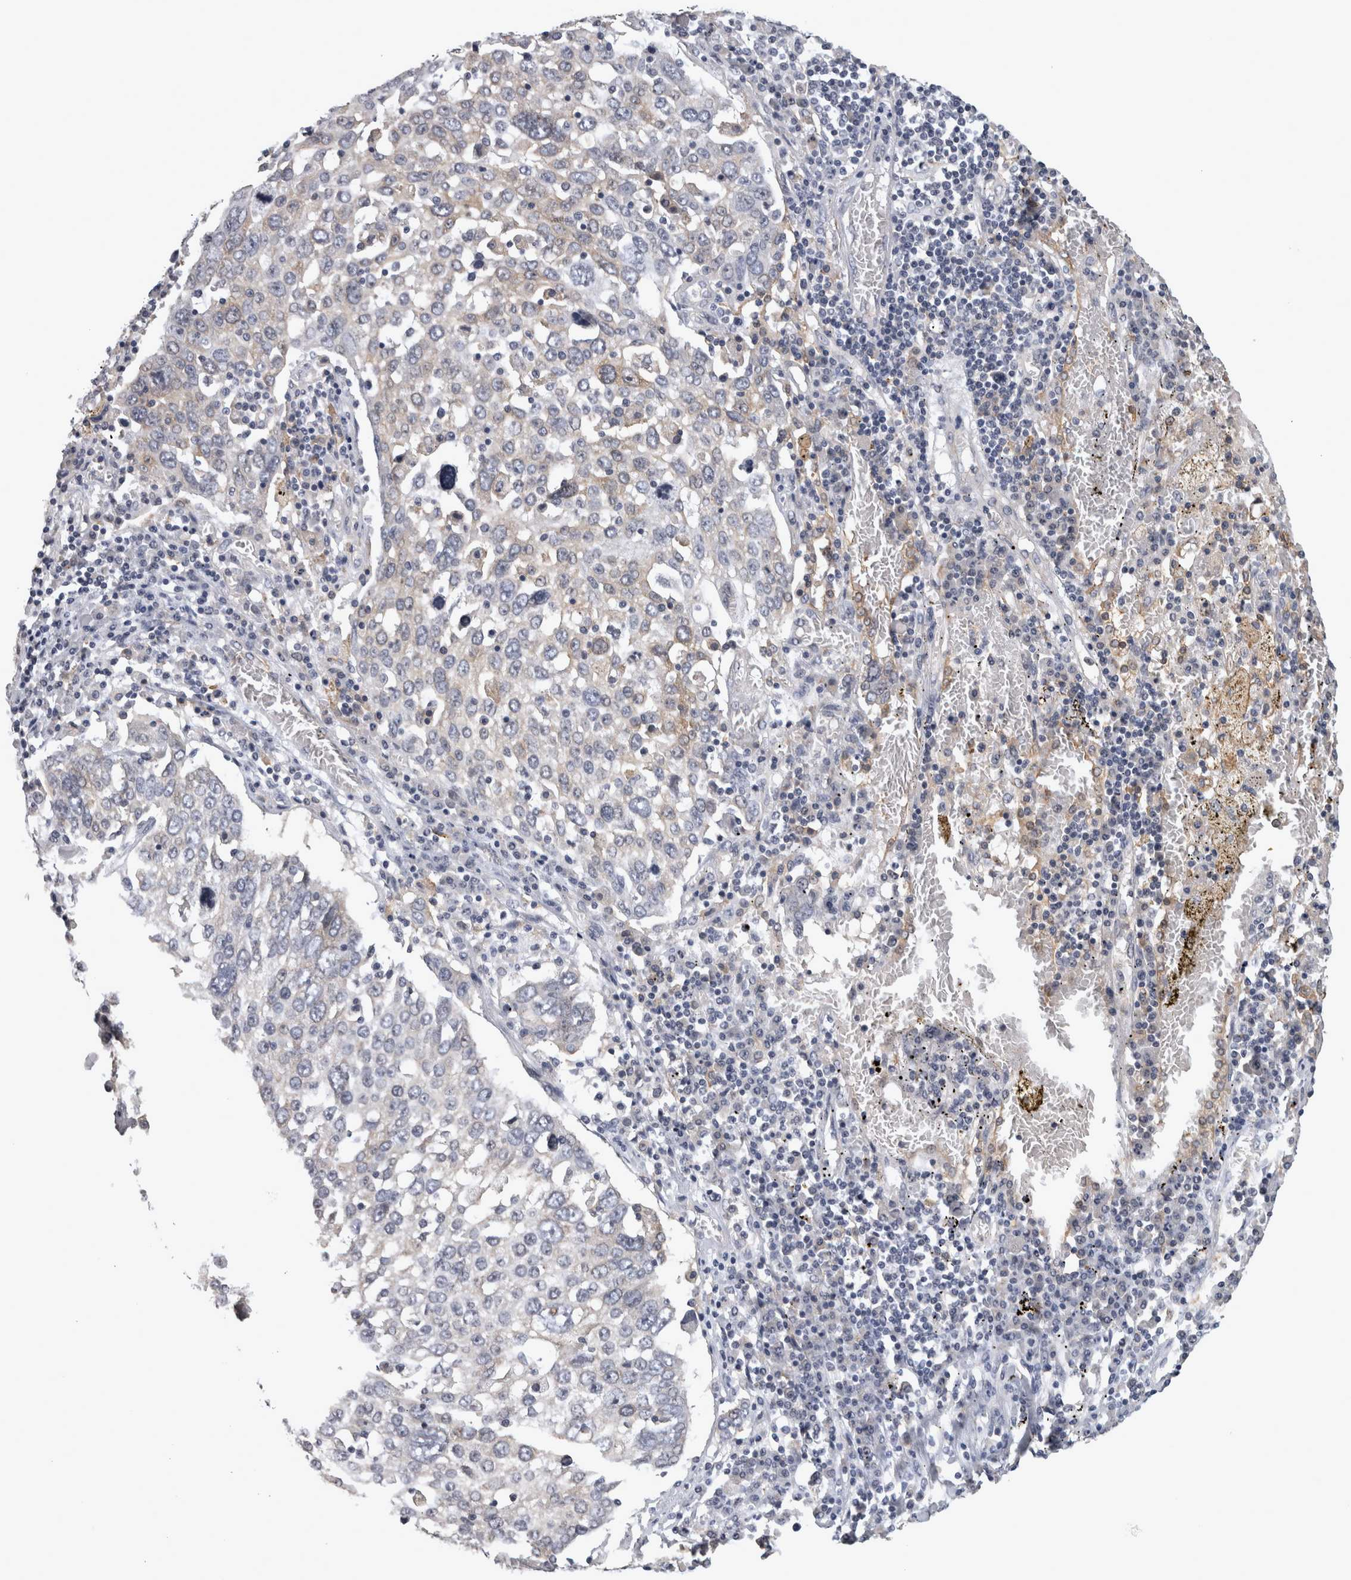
{"staining": {"intensity": "weak", "quantity": "<25%", "location": "cytoplasmic/membranous"}, "tissue": "lung cancer", "cell_type": "Tumor cells", "image_type": "cancer", "snomed": [{"axis": "morphology", "description": "Squamous cell carcinoma, NOS"}, {"axis": "topography", "description": "Lung"}], "caption": "IHC micrograph of neoplastic tissue: lung cancer stained with DAB reveals no significant protein positivity in tumor cells.", "gene": "PRKCI", "patient": {"sex": "male", "age": 65}}